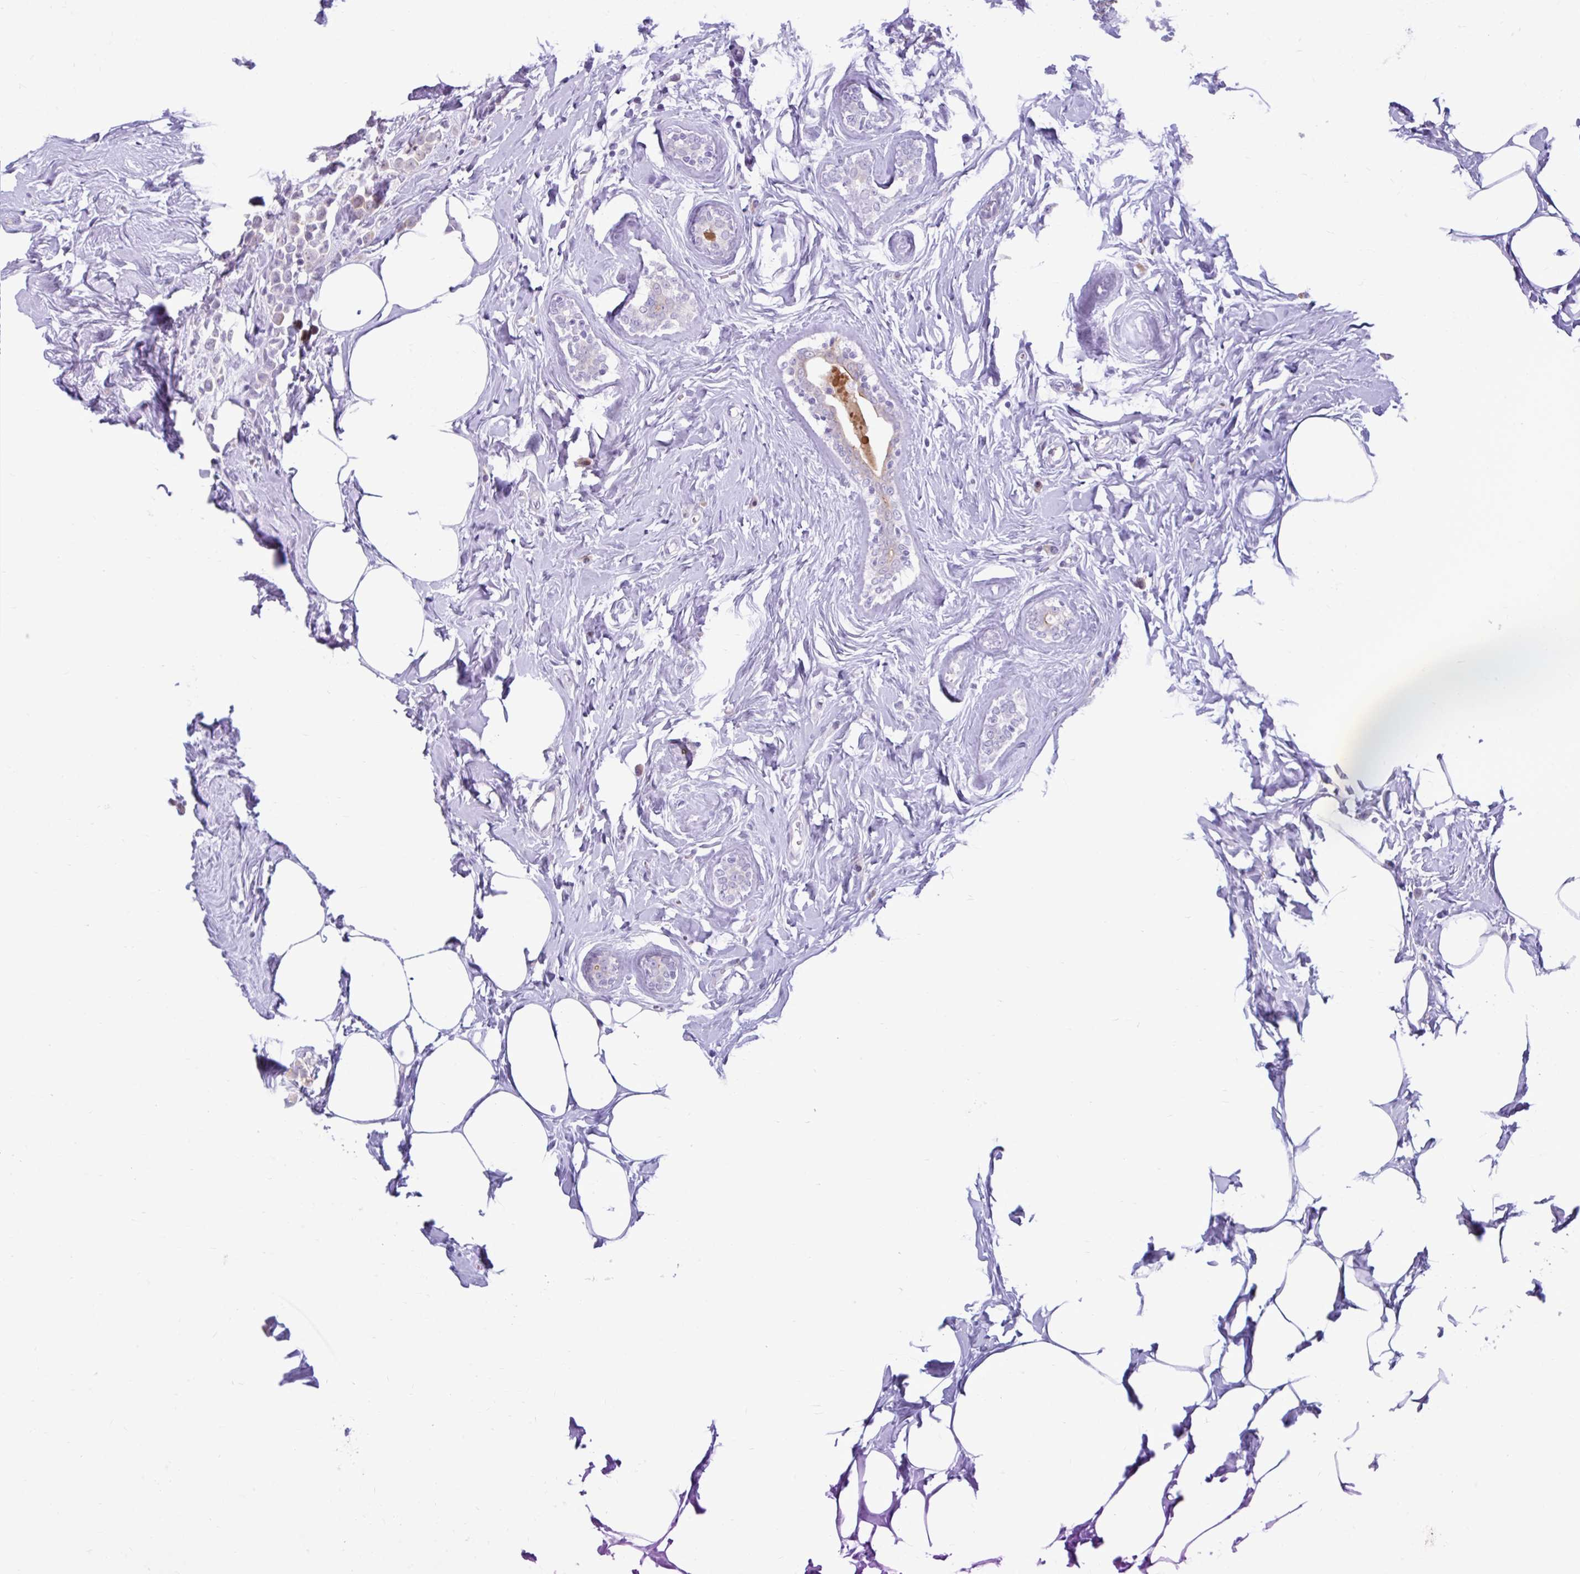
{"staining": {"intensity": "negative", "quantity": "none", "location": "none"}, "tissue": "breast cancer", "cell_type": "Tumor cells", "image_type": "cancer", "snomed": [{"axis": "morphology", "description": "Duct carcinoma"}, {"axis": "topography", "description": "Breast"}], "caption": "Immunohistochemistry photomicrograph of neoplastic tissue: breast cancer (infiltrating ductal carcinoma) stained with DAB (3,3'-diaminobenzidine) shows no significant protein positivity in tumor cells.", "gene": "FAM153A", "patient": {"sex": "female", "age": 80}}